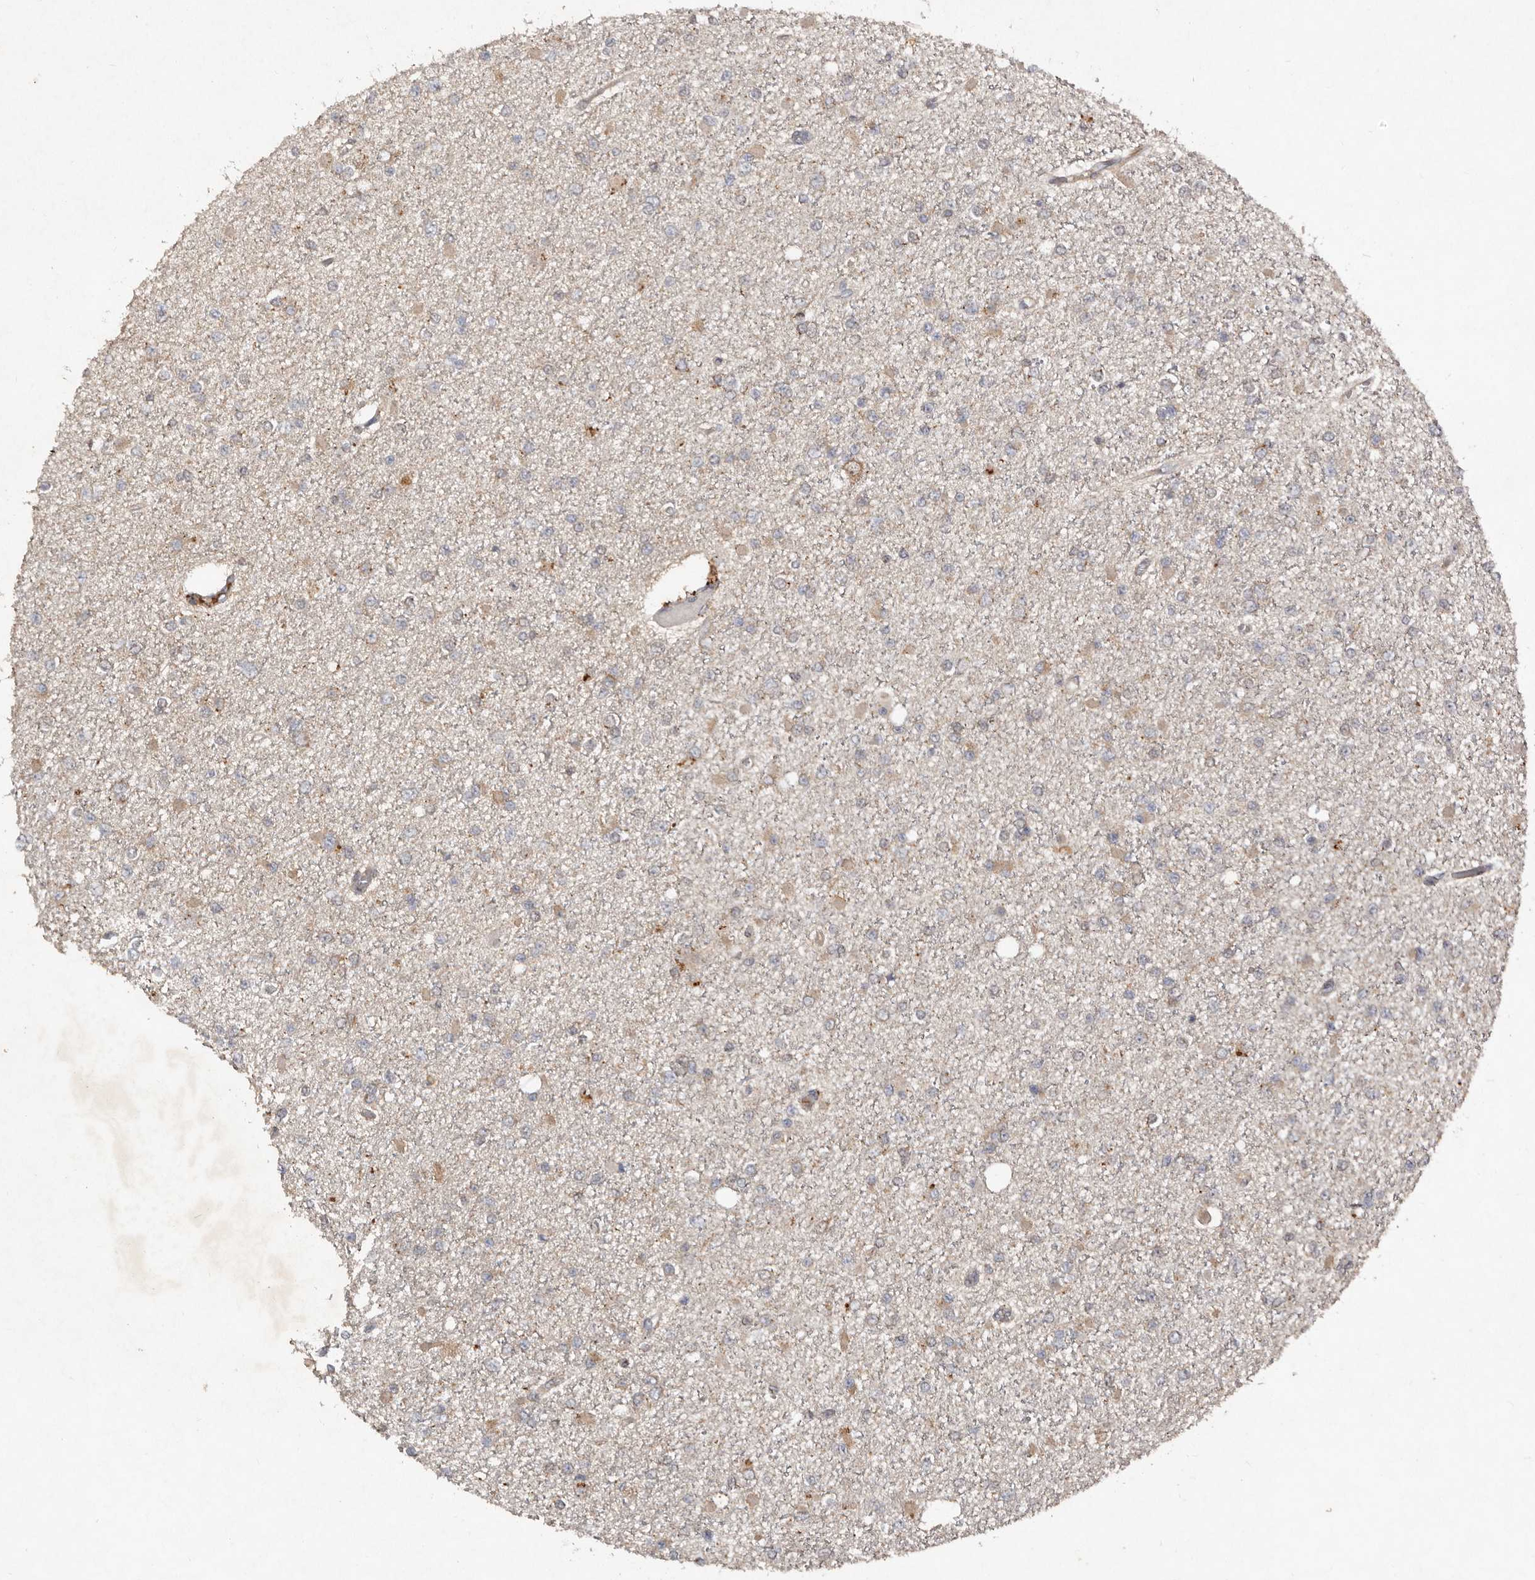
{"staining": {"intensity": "weak", "quantity": "<25%", "location": "cytoplasmic/membranous"}, "tissue": "glioma", "cell_type": "Tumor cells", "image_type": "cancer", "snomed": [{"axis": "morphology", "description": "Glioma, malignant, Low grade"}, {"axis": "topography", "description": "Brain"}], "caption": "This micrograph is of malignant glioma (low-grade) stained with immunohistochemistry (IHC) to label a protein in brown with the nuclei are counter-stained blue. There is no positivity in tumor cells. Nuclei are stained in blue.", "gene": "EDEM1", "patient": {"sex": "female", "age": 22}}